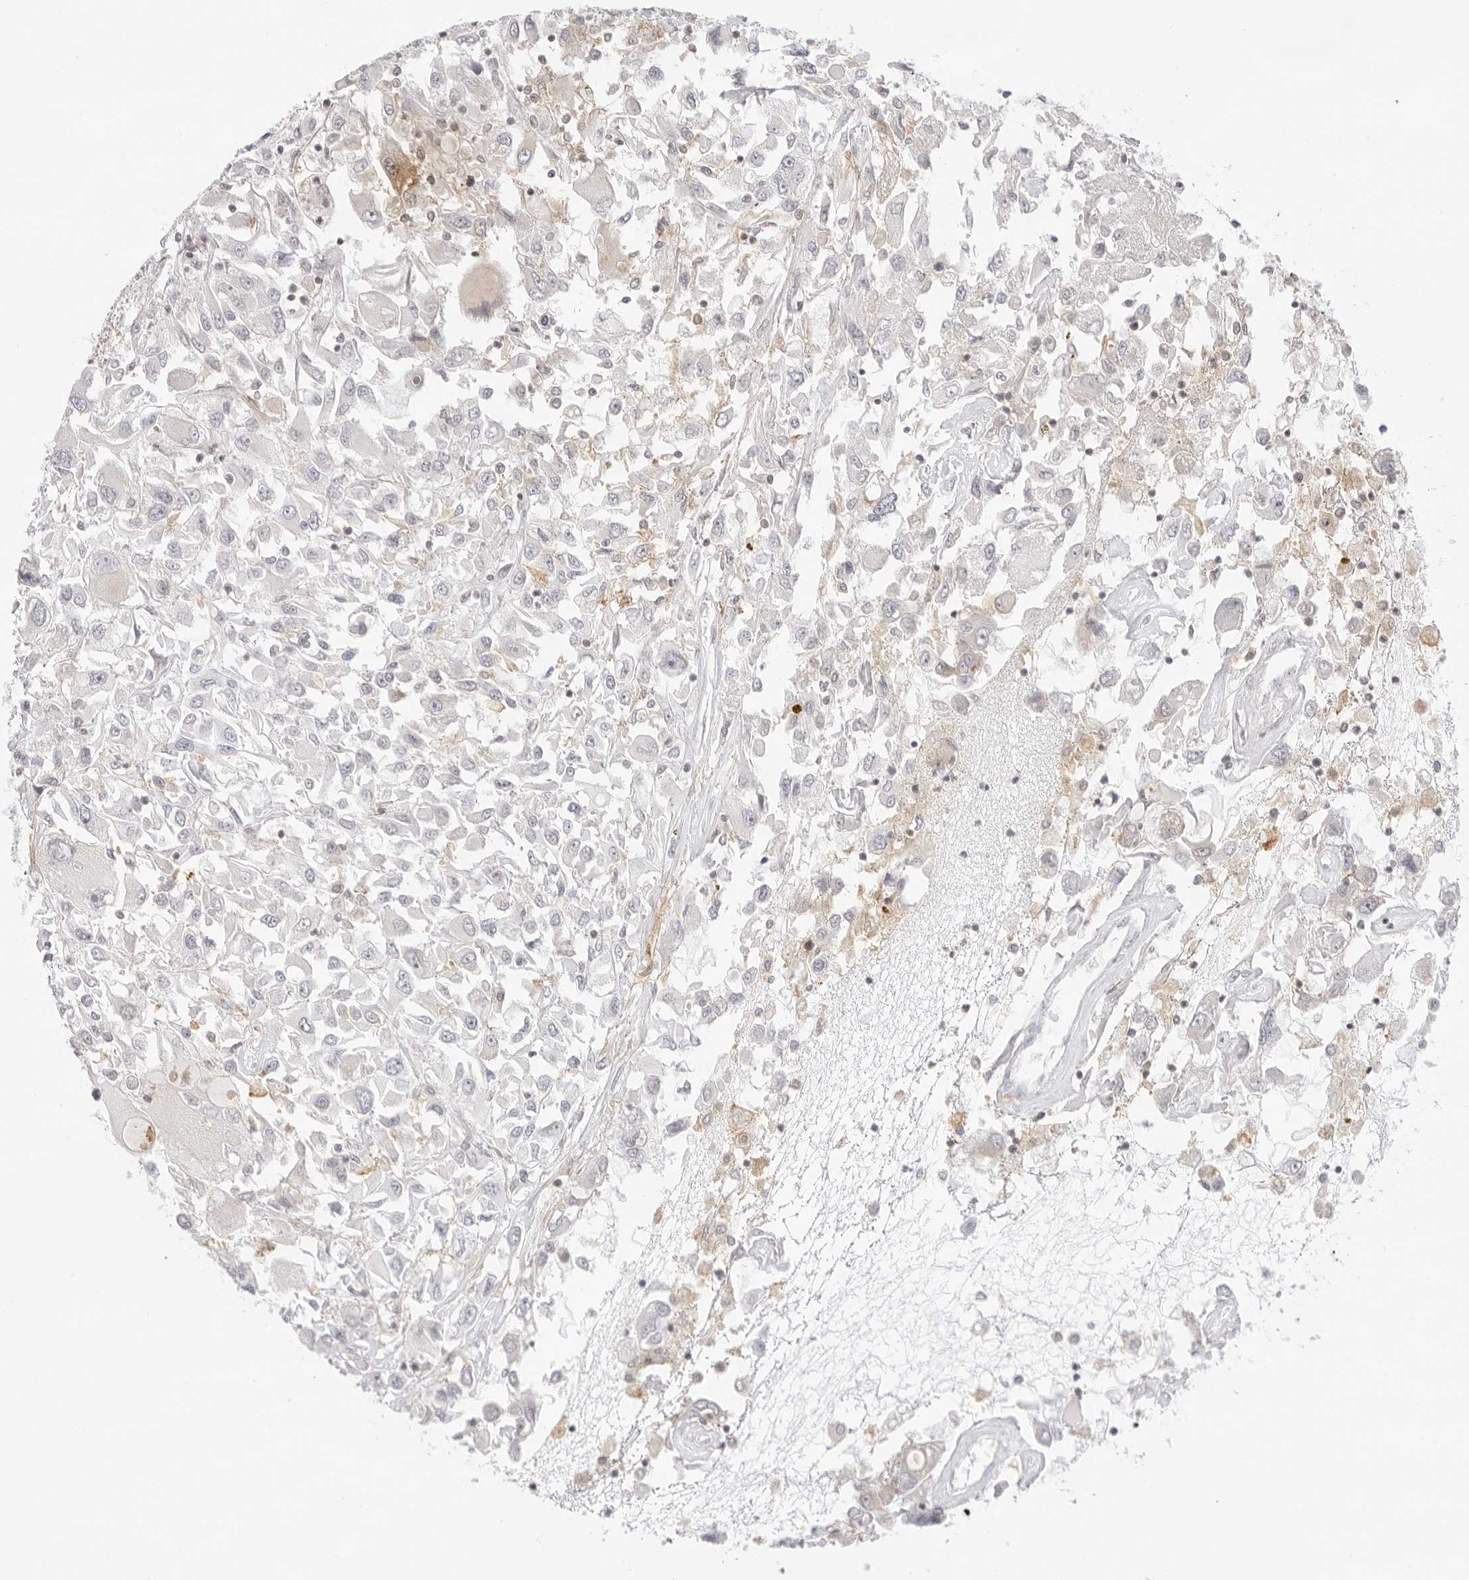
{"staining": {"intensity": "weak", "quantity": "<25%", "location": "cytoplasmic/membranous"}, "tissue": "renal cancer", "cell_type": "Tumor cells", "image_type": "cancer", "snomed": [{"axis": "morphology", "description": "Adenocarcinoma, NOS"}, {"axis": "topography", "description": "Kidney"}], "caption": "An image of renal cancer (adenocarcinoma) stained for a protein exhibits no brown staining in tumor cells. (IHC, brightfield microscopy, high magnification).", "gene": "TNFRSF14", "patient": {"sex": "female", "age": 52}}